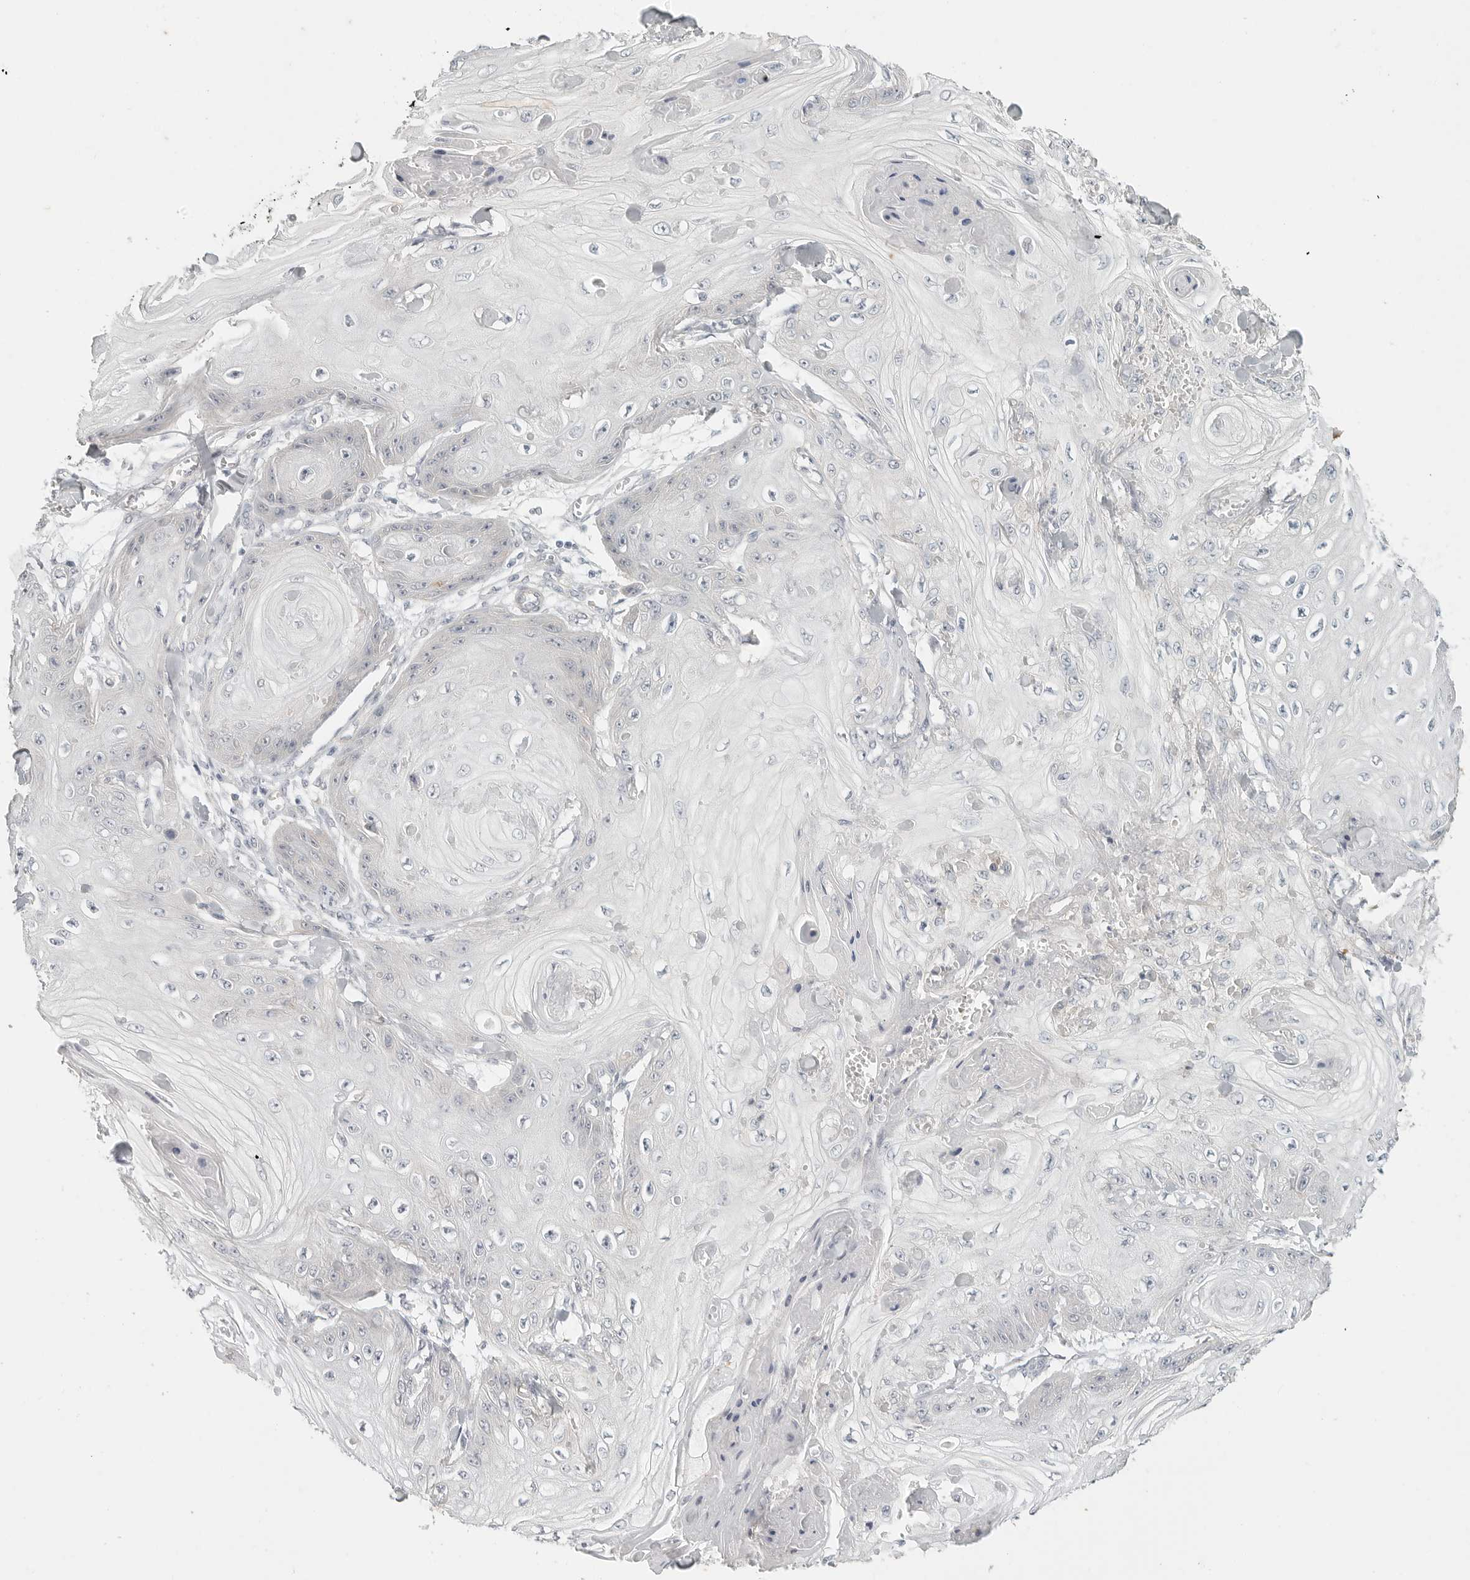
{"staining": {"intensity": "negative", "quantity": "none", "location": "none"}, "tissue": "skin cancer", "cell_type": "Tumor cells", "image_type": "cancer", "snomed": [{"axis": "morphology", "description": "Squamous cell carcinoma, NOS"}, {"axis": "topography", "description": "Skin"}], "caption": "Tumor cells show no significant protein staining in skin cancer.", "gene": "SLC25A36", "patient": {"sex": "male", "age": 74}}